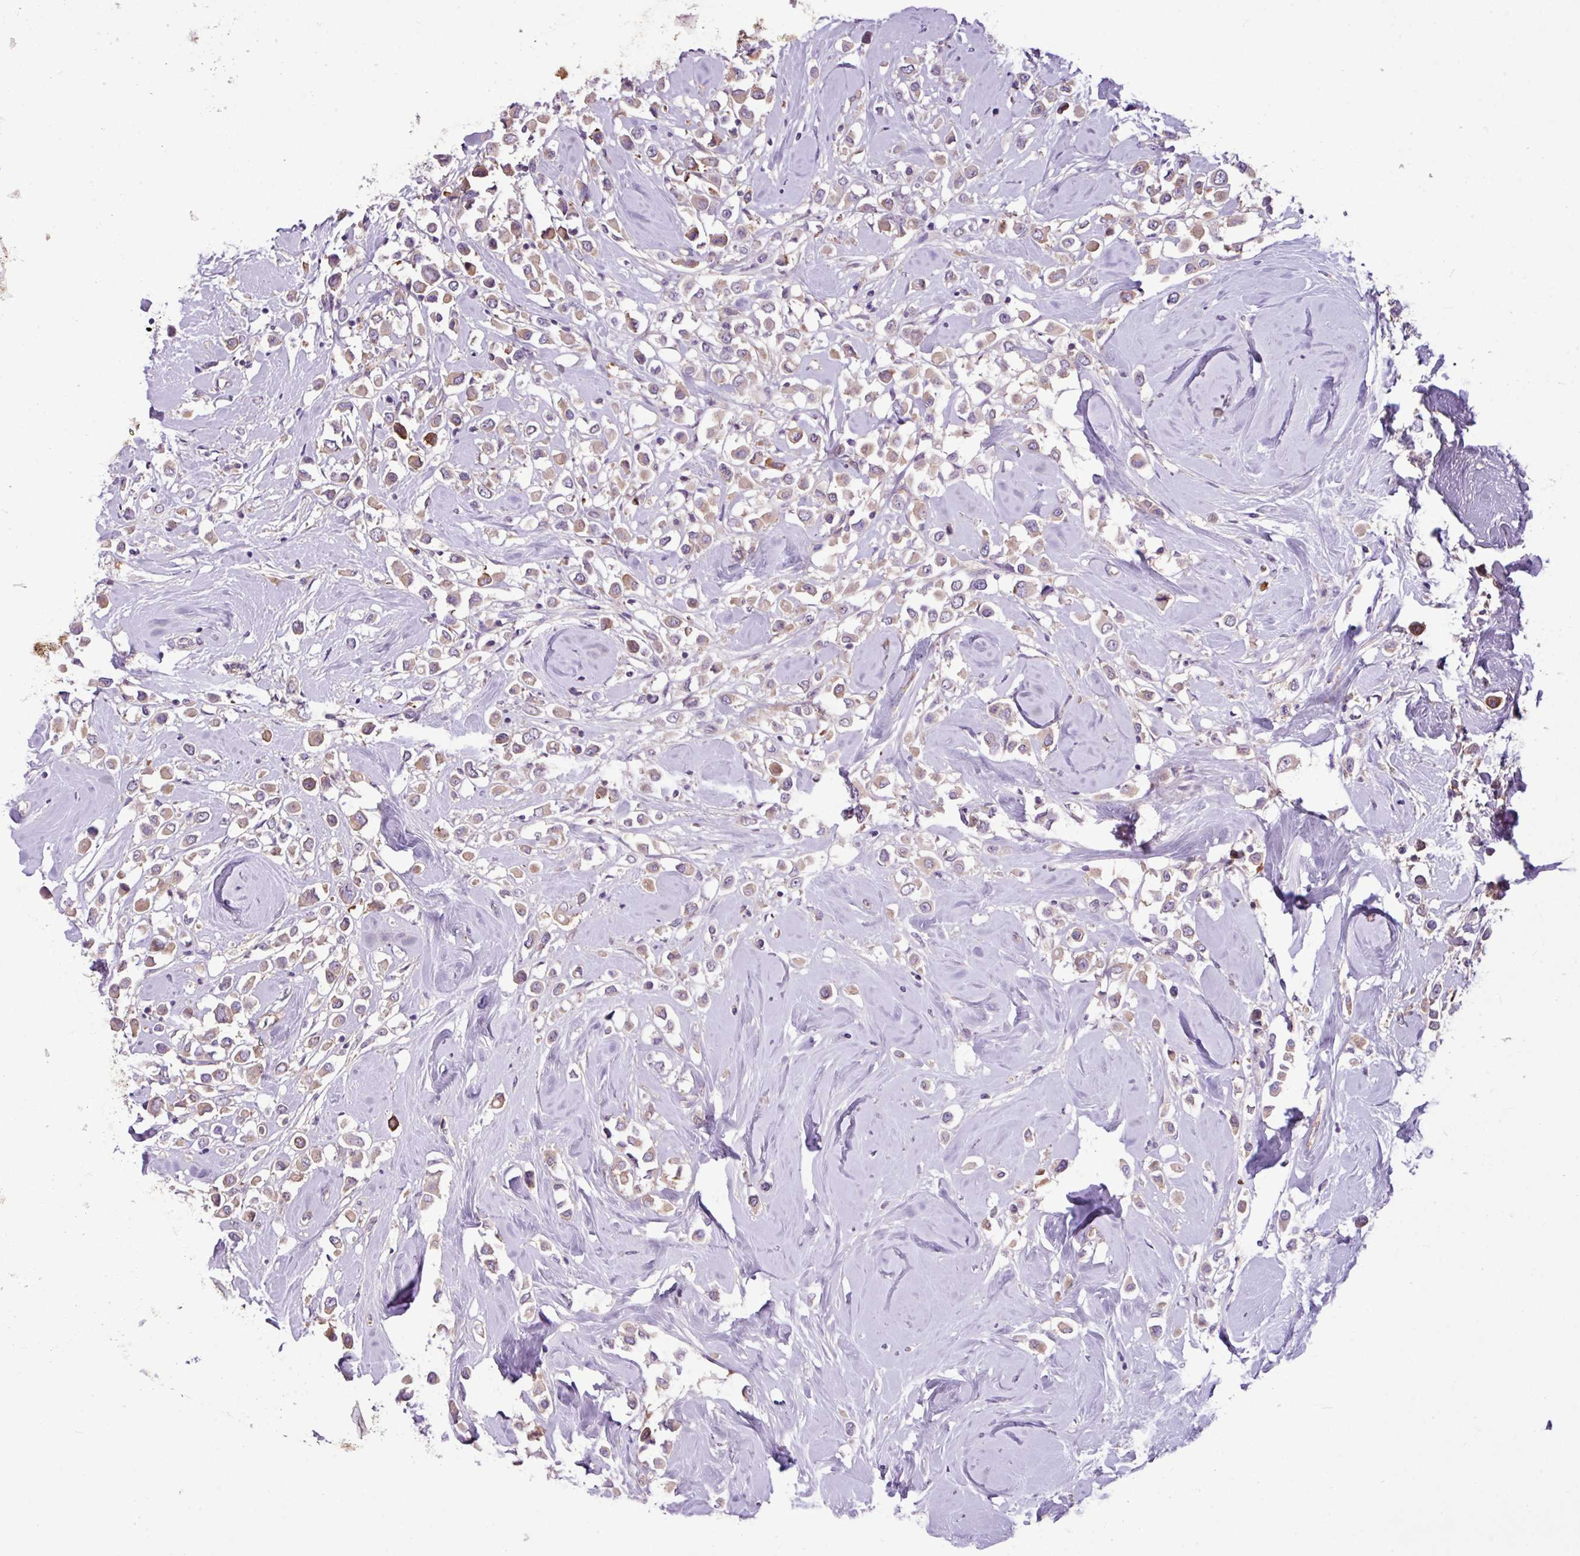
{"staining": {"intensity": "weak", "quantity": ">75%", "location": "cytoplasmic/membranous"}, "tissue": "breast cancer", "cell_type": "Tumor cells", "image_type": "cancer", "snomed": [{"axis": "morphology", "description": "Duct carcinoma"}, {"axis": "topography", "description": "Breast"}], "caption": "High-power microscopy captured an immunohistochemistry (IHC) micrograph of invasive ductal carcinoma (breast), revealing weak cytoplasmic/membranous staining in about >75% of tumor cells.", "gene": "MROH2A", "patient": {"sex": "female", "age": 61}}